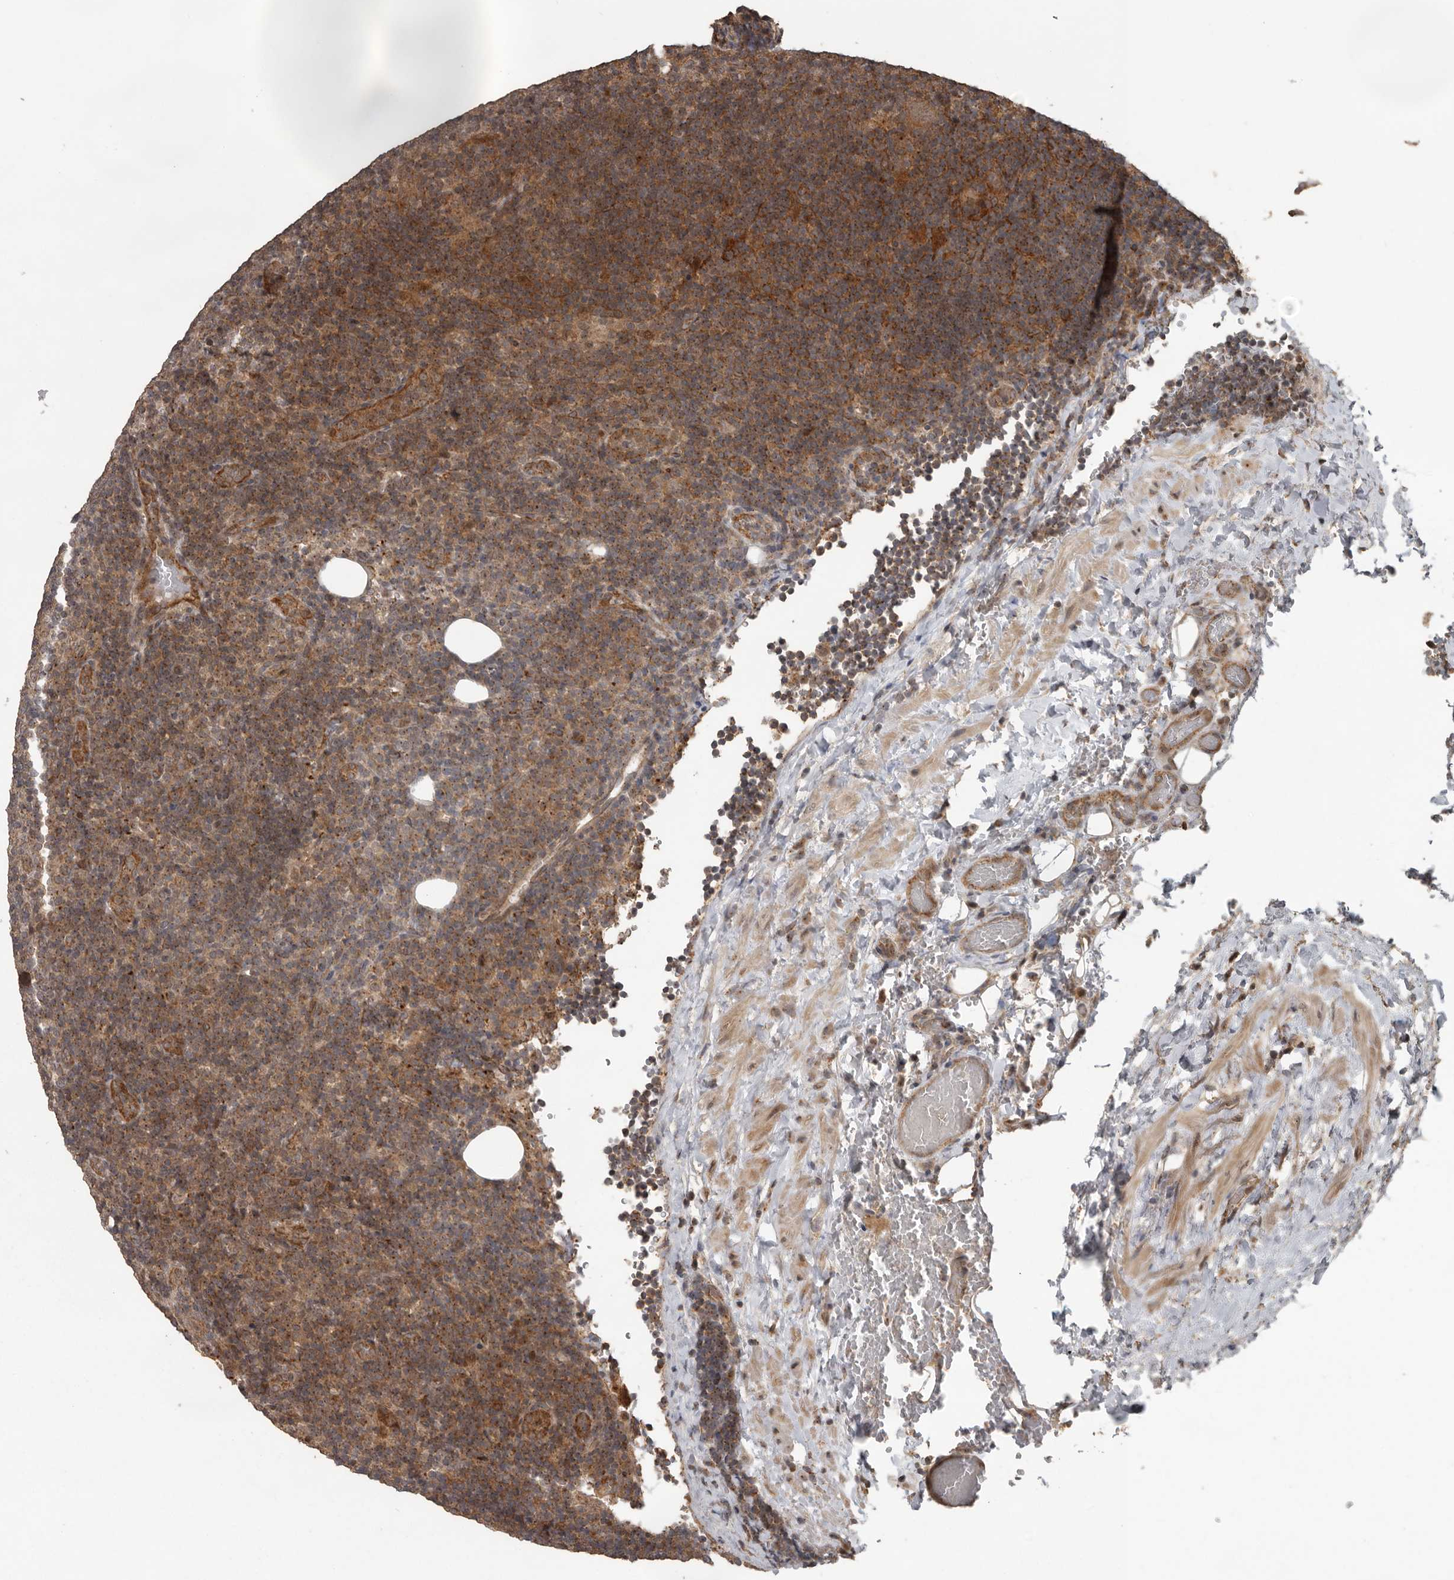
{"staining": {"intensity": "moderate", "quantity": ">75%", "location": "cytoplasmic/membranous"}, "tissue": "lymphoma", "cell_type": "Tumor cells", "image_type": "cancer", "snomed": [{"axis": "morphology", "description": "Hodgkin's disease, NOS"}, {"axis": "topography", "description": "Lymph node"}], "caption": "Human Hodgkin's disease stained with a brown dye demonstrates moderate cytoplasmic/membranous positive positivity in approximately >75% of tumor cells.", "gene": "CEP350", "patient": {"sex": "female", "age": 57}}